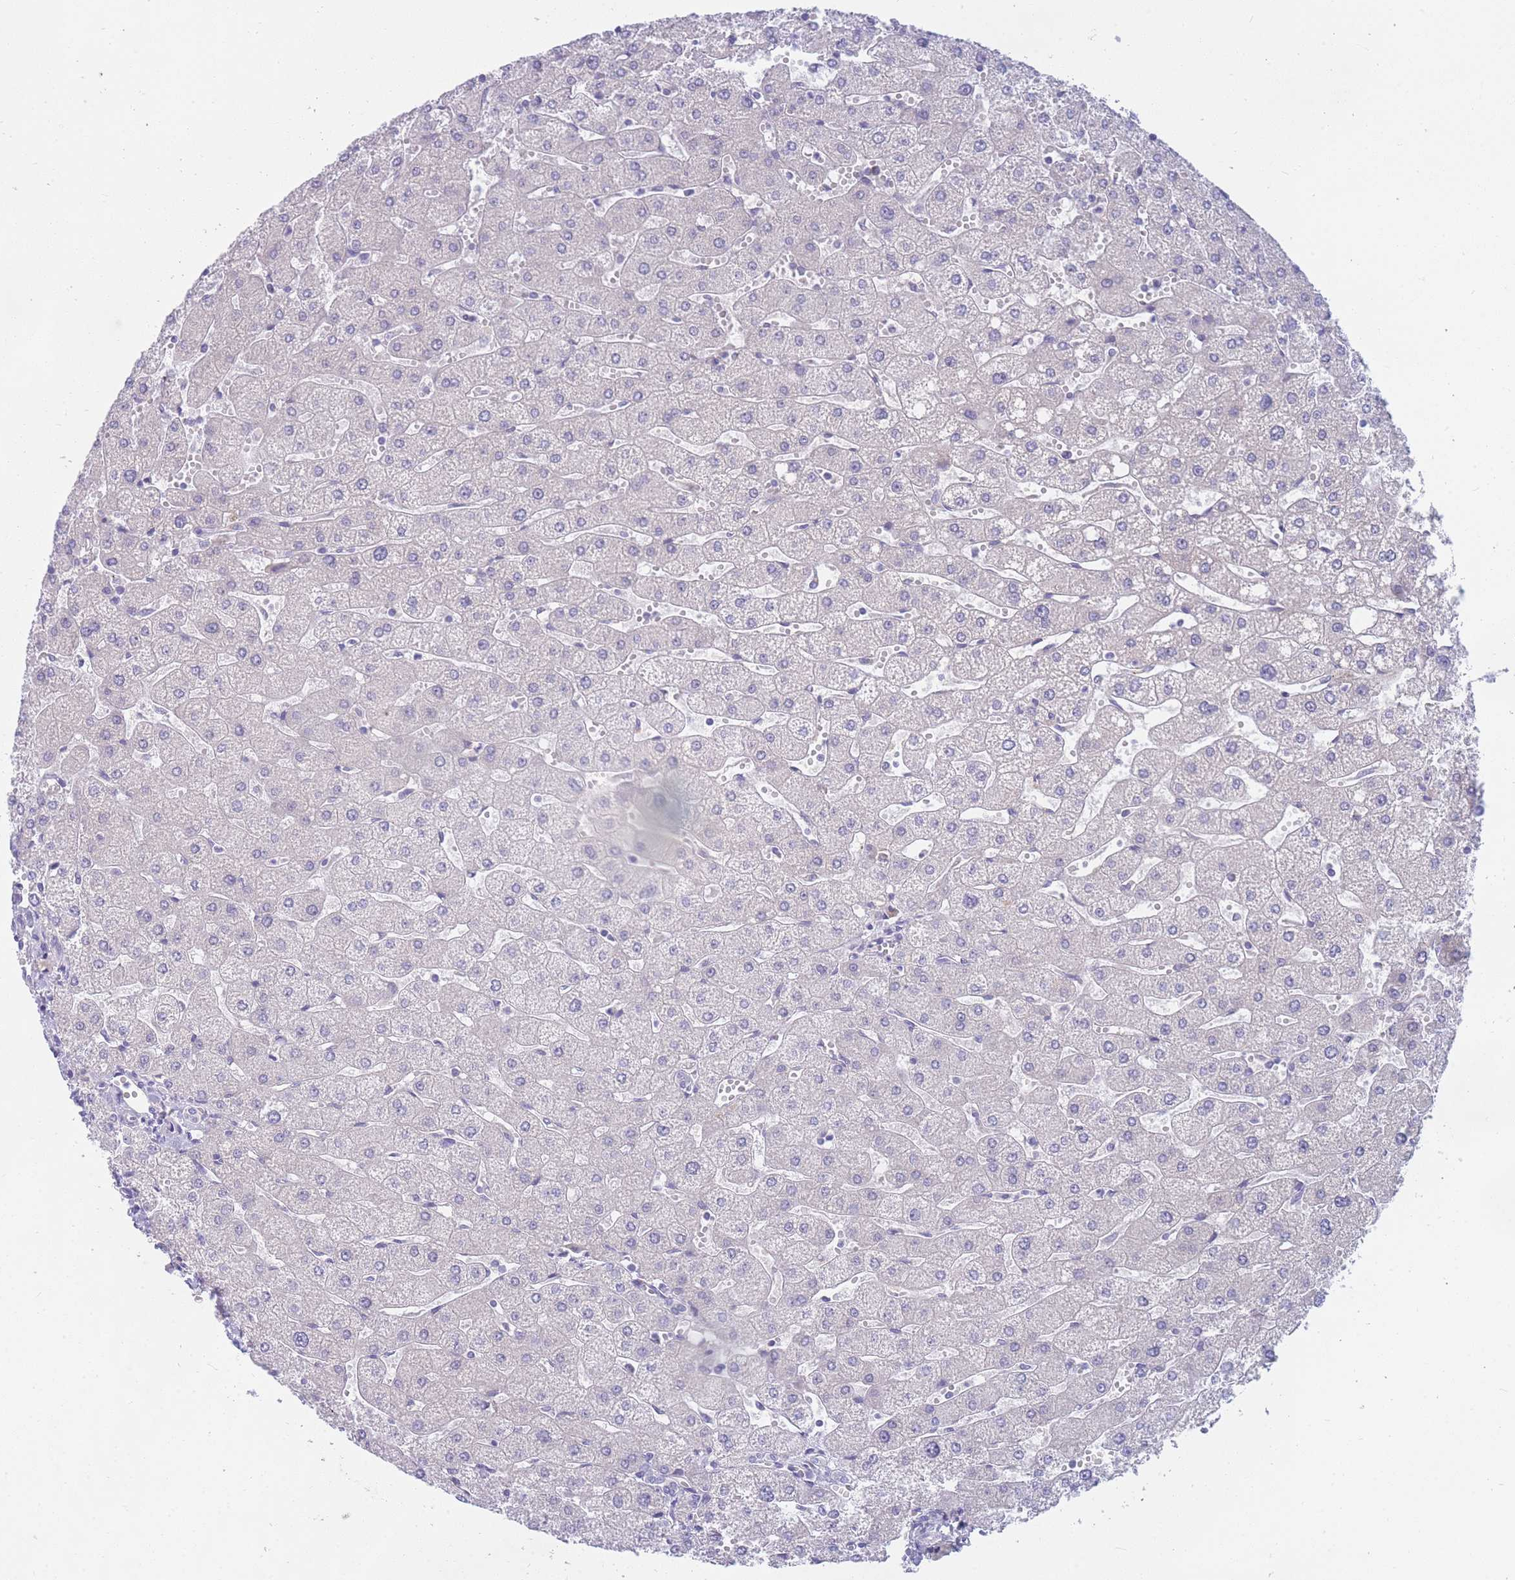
{"staining": {"intensity": "negative", "quantity": "none", "location": "none"}, "tissue": "liver", "cell_type": "Cholangiocytes", "image_type": "normal", "snomed": [{"axis": "morphology", "description": "Normal tissue, NOS"}, {"axis": "topography", "description": "Liver"}], "caption": "A photomicrograph of human liver is negative for staining in cholangiocytes. Brightfield microscopy of IHC stained with DAB (3,3'-diaminobenzidine) (brown) and hematoxylin (blue), captured at high magnification.", "gene": "DDX49", "patient": {"sex": "male", "age": 67}}